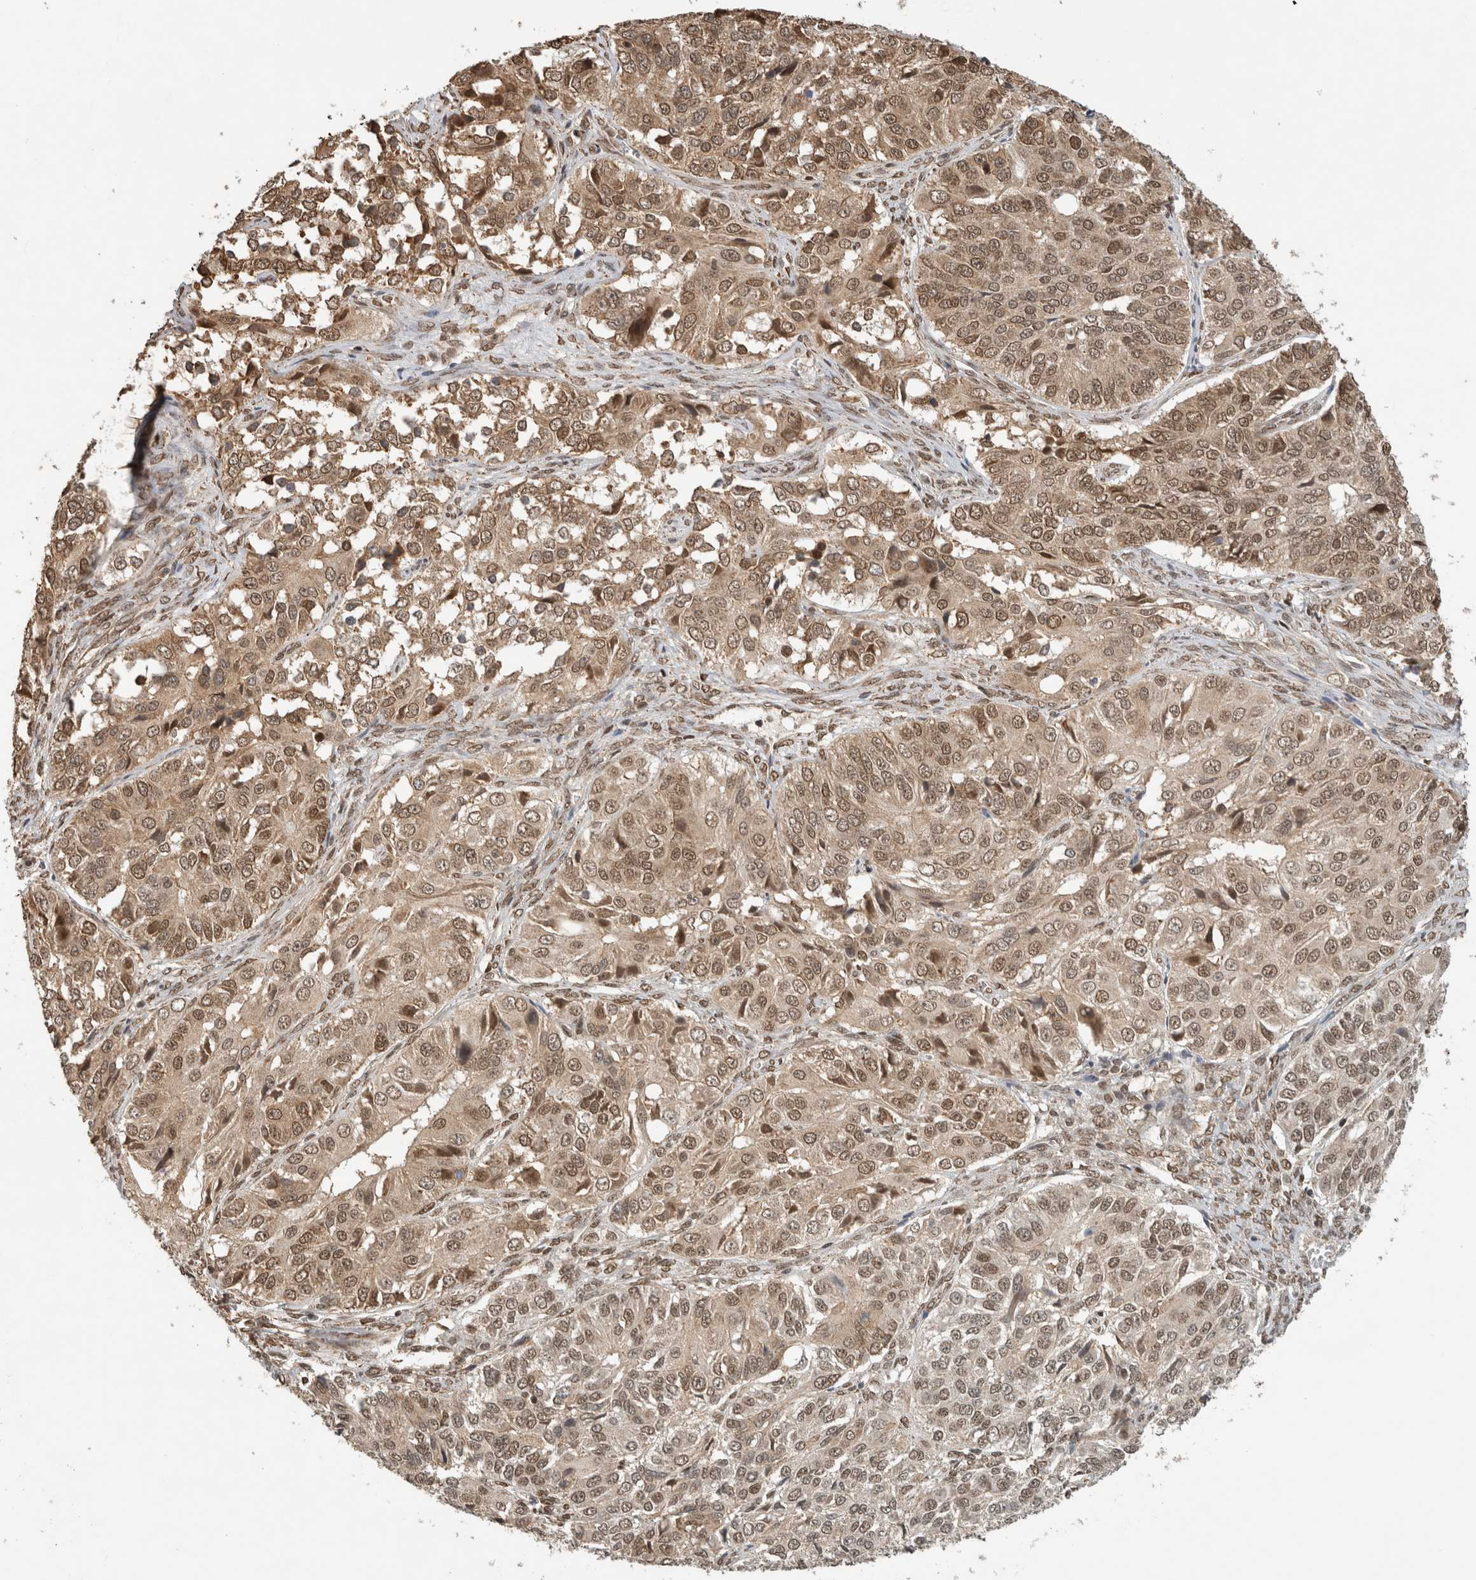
{"staining": {"intensity": "moderate", "quantity": ">75%", "location": "nuclear"}, "tissue": "ovarian cancer", "cell_type": "Tumor cells", "image_type": "cancer", "snomed": [{"axis": "morphology", "description": "Carcinoma, endometroid"}, {"axis": "topography", "description": "Ovary"}], "caption": "Protein analysis of ovarian cancer tissue displays moderate nuclear staining in about >75% of tumor cells.", "gene": "C1orf21", "patient": {"sex": "female", "age": 51}}